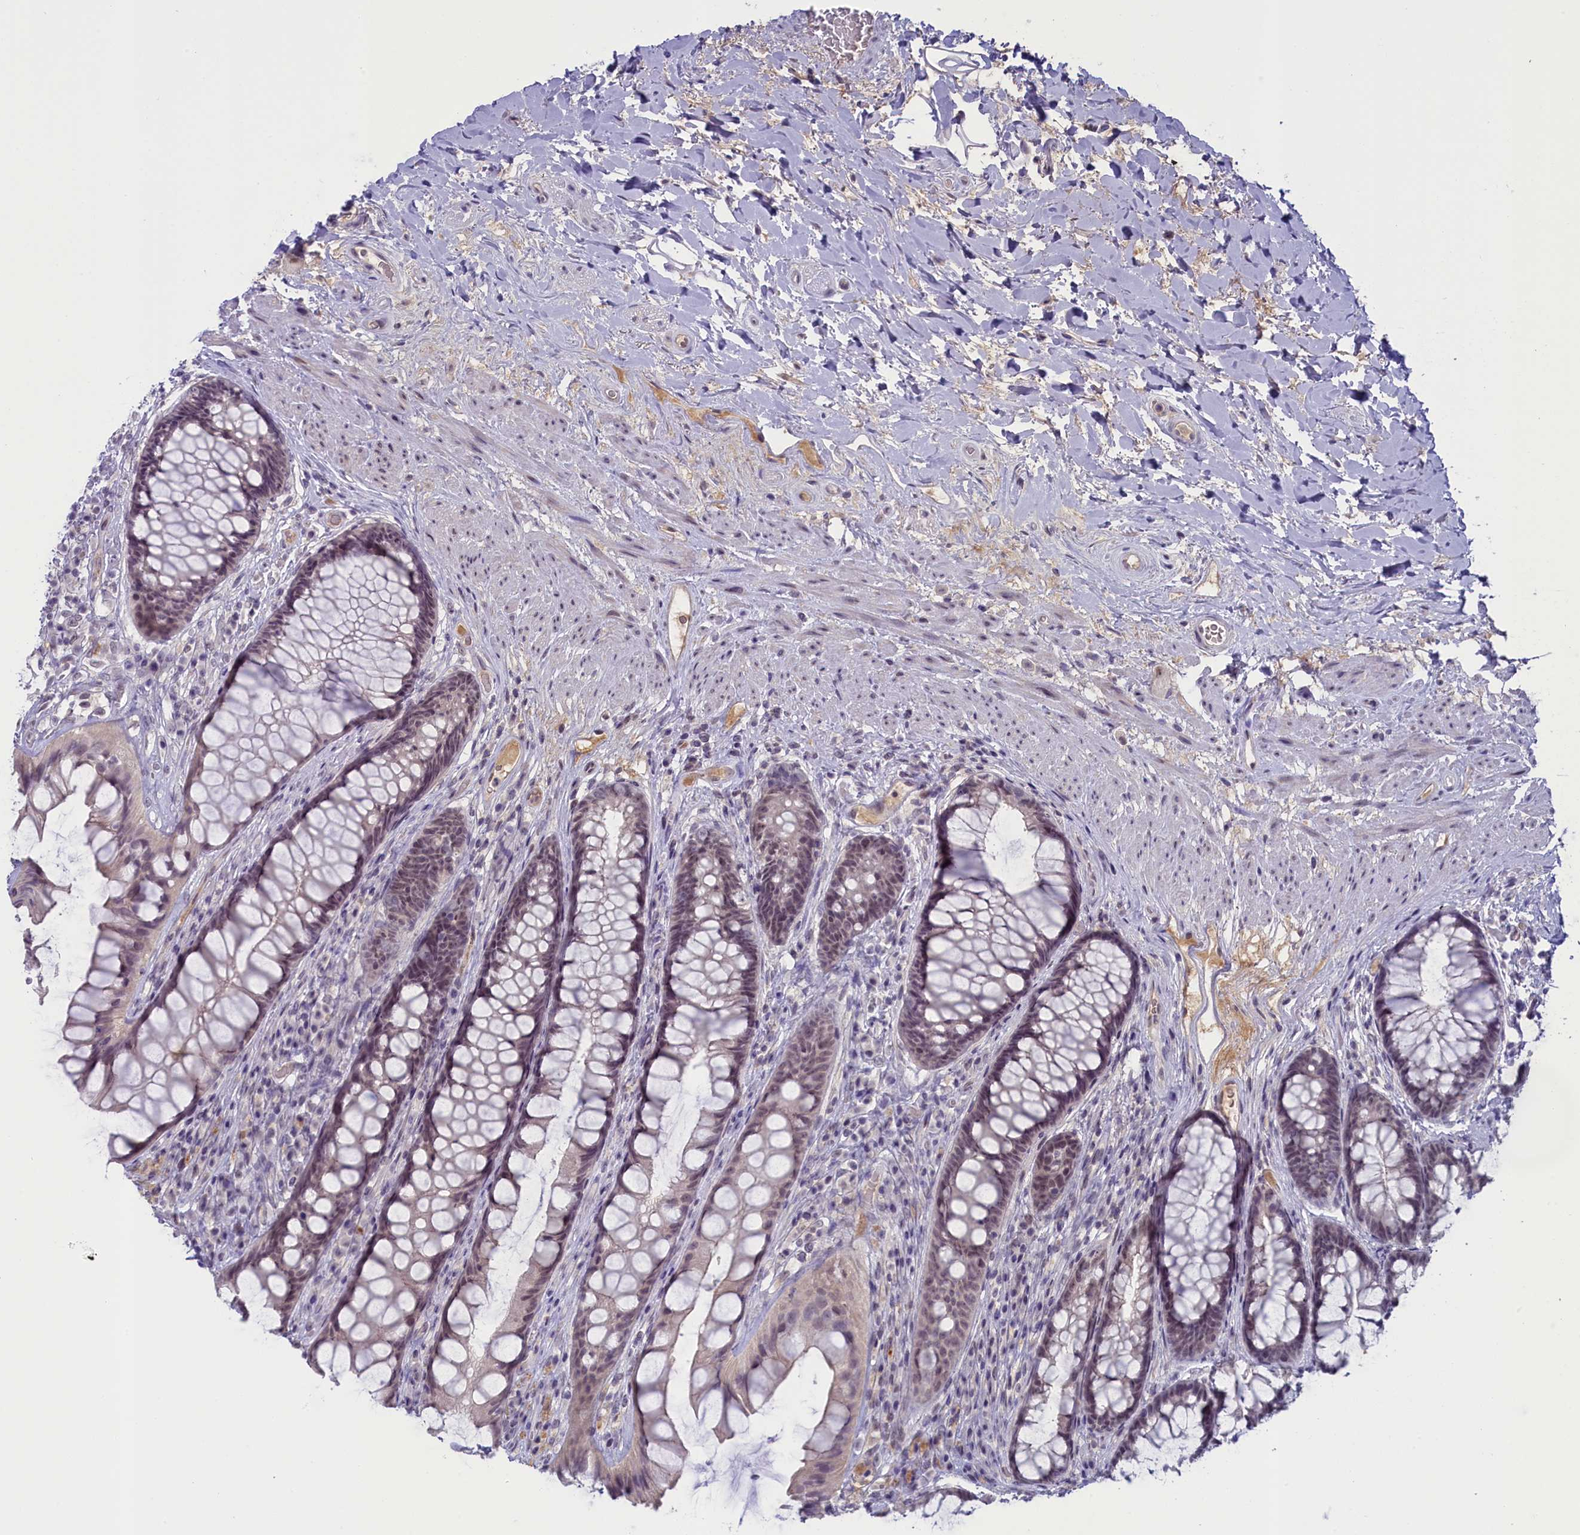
{"staining": {"intensity": "moderate", "quantity": "25%-75%", "location": "nuclear"}, "tissue": "rectum", "cell_type": "Glandular cells", "image_type": "normal", "snomed": [{"axis": "morphology", "description": "Normal tissue, NOS"}, {"axis": "topography", "description": "Rectum"}], "caption": "IHC histopathology image of benign rectum: rectum stained using immunohistochemistry (IHC) exhibits medium levels of moderate protein expression localized specifically in the nuclear of glandular cells, appearing as a nuclear brown color.", "gene": "CRAMP1", "patient": {"sex": "male", "age": 74}}